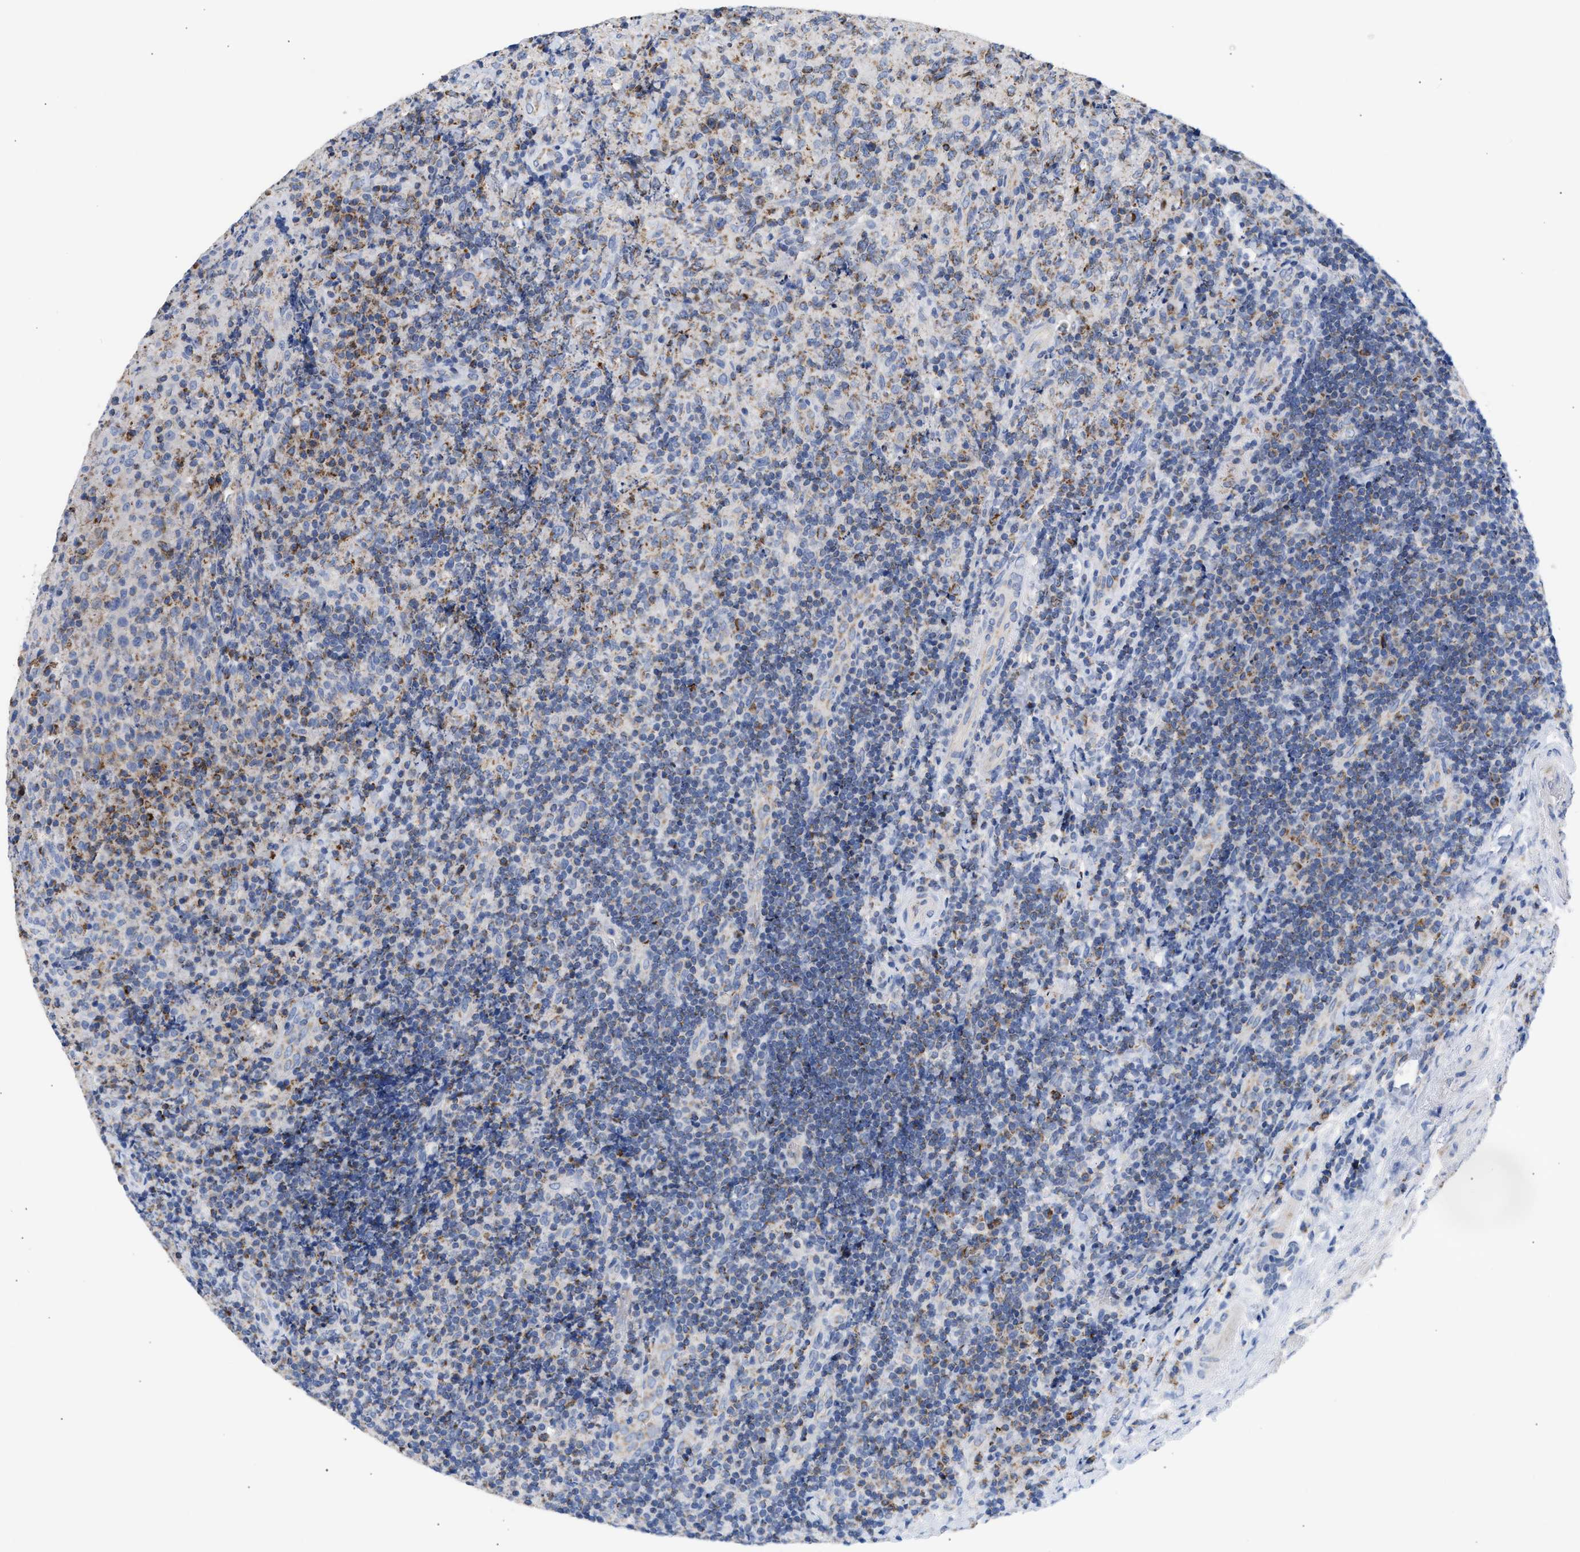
{"staining": {"intensity": "moderate", "quantity": "<25%", "location": "cytoplasmic/membranous"}, "tissue": "lymphoma", "cell_type": "Tumor cells", "image_type": "cancer", "snomed": [{"axis": "morphology", "description": "Malignant lymphoma, non-Hodgkin's type, High grade"}, {"axis": "topography", "description": "Tonsil"}], "caption": "Immunohistochemistry (DAB) staining of human lymphoma exhibits moderate cytoplasmic/membranous protein staining in approximately <25% of tumor cells. (DAB = brown stain, brightfield microscopy at high magnification).", "gene": "ACOT13", "patient": {"sex": "female", "age": 36}}